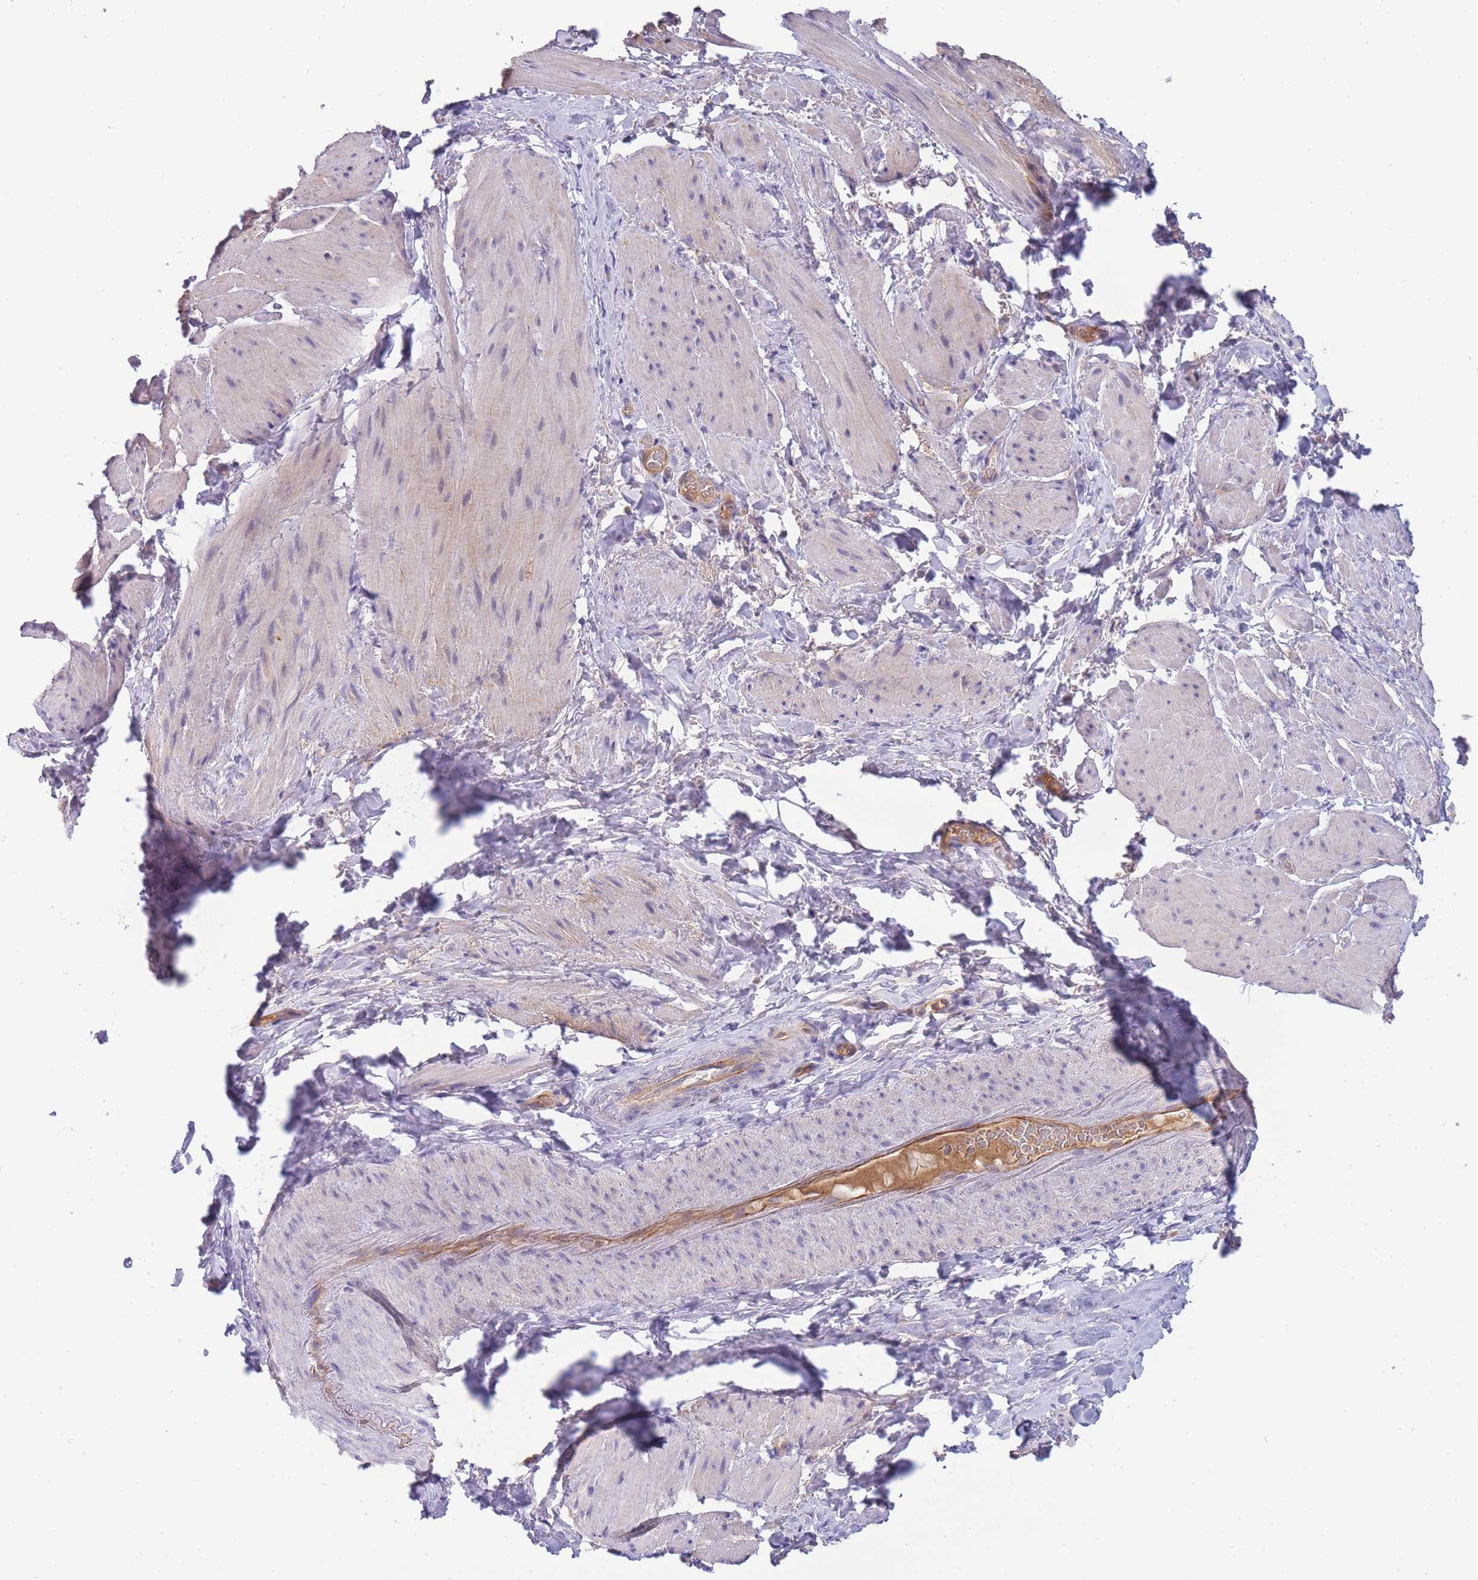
{"staining": {"intensity": "negative", "quantity": "none", "location": "none"}, "tissue": "smooth muscle", "cell_type": "Smooth muscle cells", "image_type": "normal", "snomed": [{"axis": "morphology", "description": "Normal tissue, NOS"}, {"axis": "topography", "description": "Smooth muscle"}, {"axis": "topography", "description": "Peripheral nerve tissue"}], "caption": "IHC of normal human smooth muscle demonstrates no expression in smooth muscle cells. The staining was performed using DAB (3,3'-diaminobenzidine) to visualize the protein expression in brown, while the nuclei were stained in blue with hematoxylin (Magnification: 20x).", "gene": "NDUFAF5", "patient": {"sex": "male", "age": 69}}